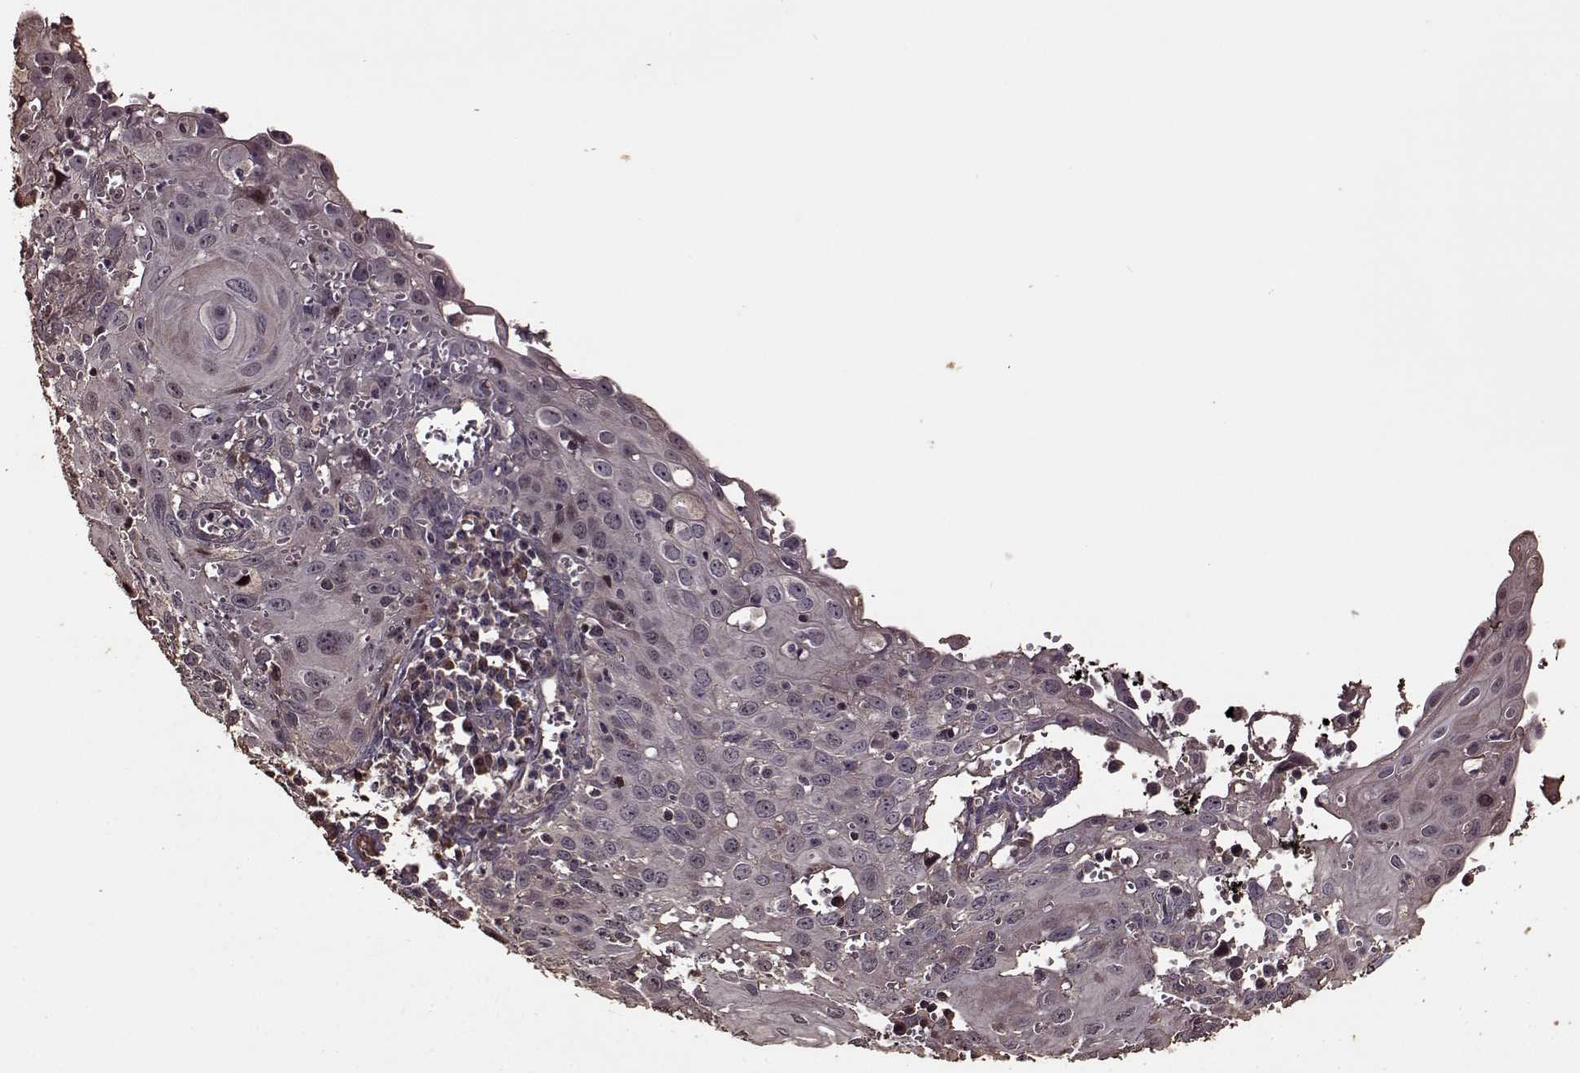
{"staining": {"intensity": "negative", "quantity": "none", "location": "none"}, "tissue": "cervical cancer", "cell_type": "Tumor cells", "image_type": "cancer", "snomed": [{"axis": "morphology", "description": "Squamous cell carcinoma, NOS"}, {"axis": "topography", "description": "Cervix"}], "caption": "This is a image of immunohistochemistry (IHC) staining of cervical cancer (squamous cell carcinoma), which shows no staining in tumor cells.", "gene": "FBXW11", "patient": {"sex": "female", "age": 38}}